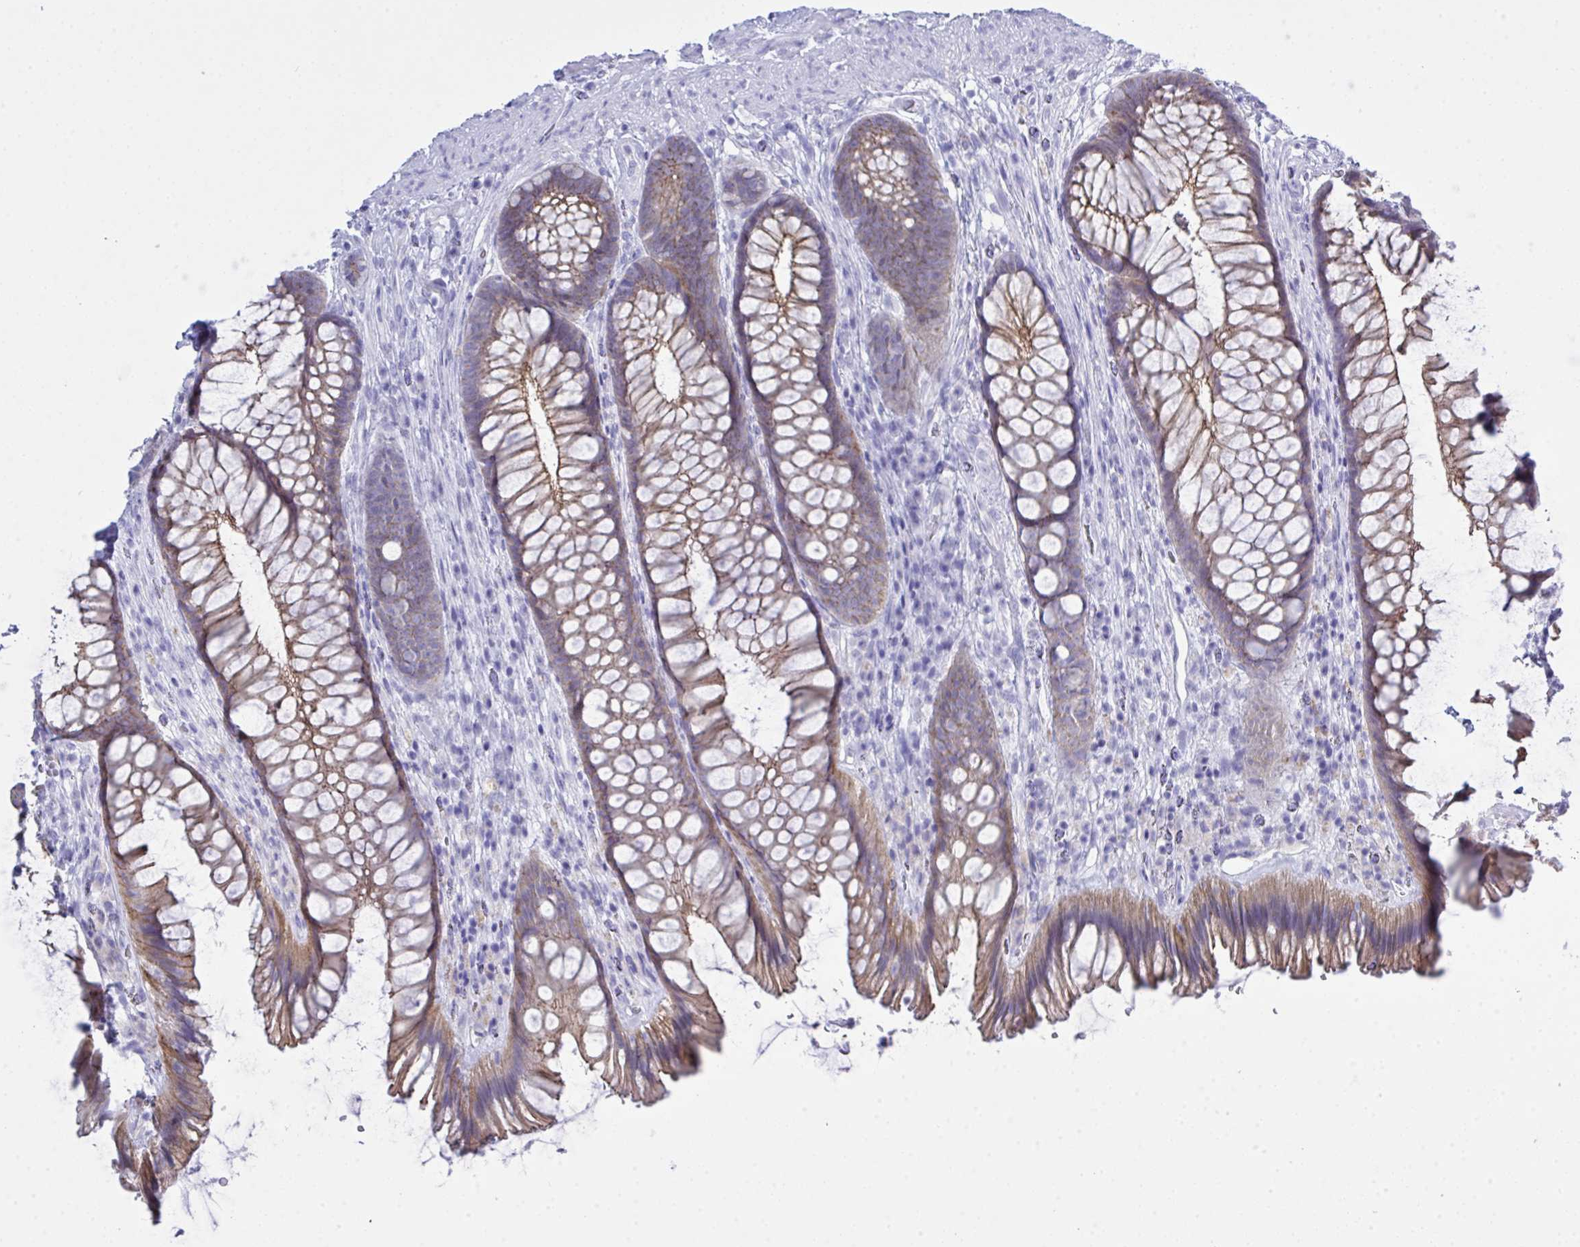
{"staining": {"intensity": "weak", "quantity": ">75%", "location": "cytoplasmic/membranous"}, "tissue": "rectum", "cell_type": "Glandular cells", "image_type": "normal", "snomed": [{"axis": "morphology", "description": "Normal tissue, NOS"}, {"axis": "topography", "description": "Rectum"}], "caption": "Rectum was stained to show a protein in brown. There is low levels of weak cytoplasmic/membranous expression in approximately >75% of glandular cells. The staining is performed using DAB brown chromogen to label protein expression. The nuclei are counter-stained blue using hematoxylin.", "gene": "GLB1L2", "patient": {"sex": "male", "age": 53}}